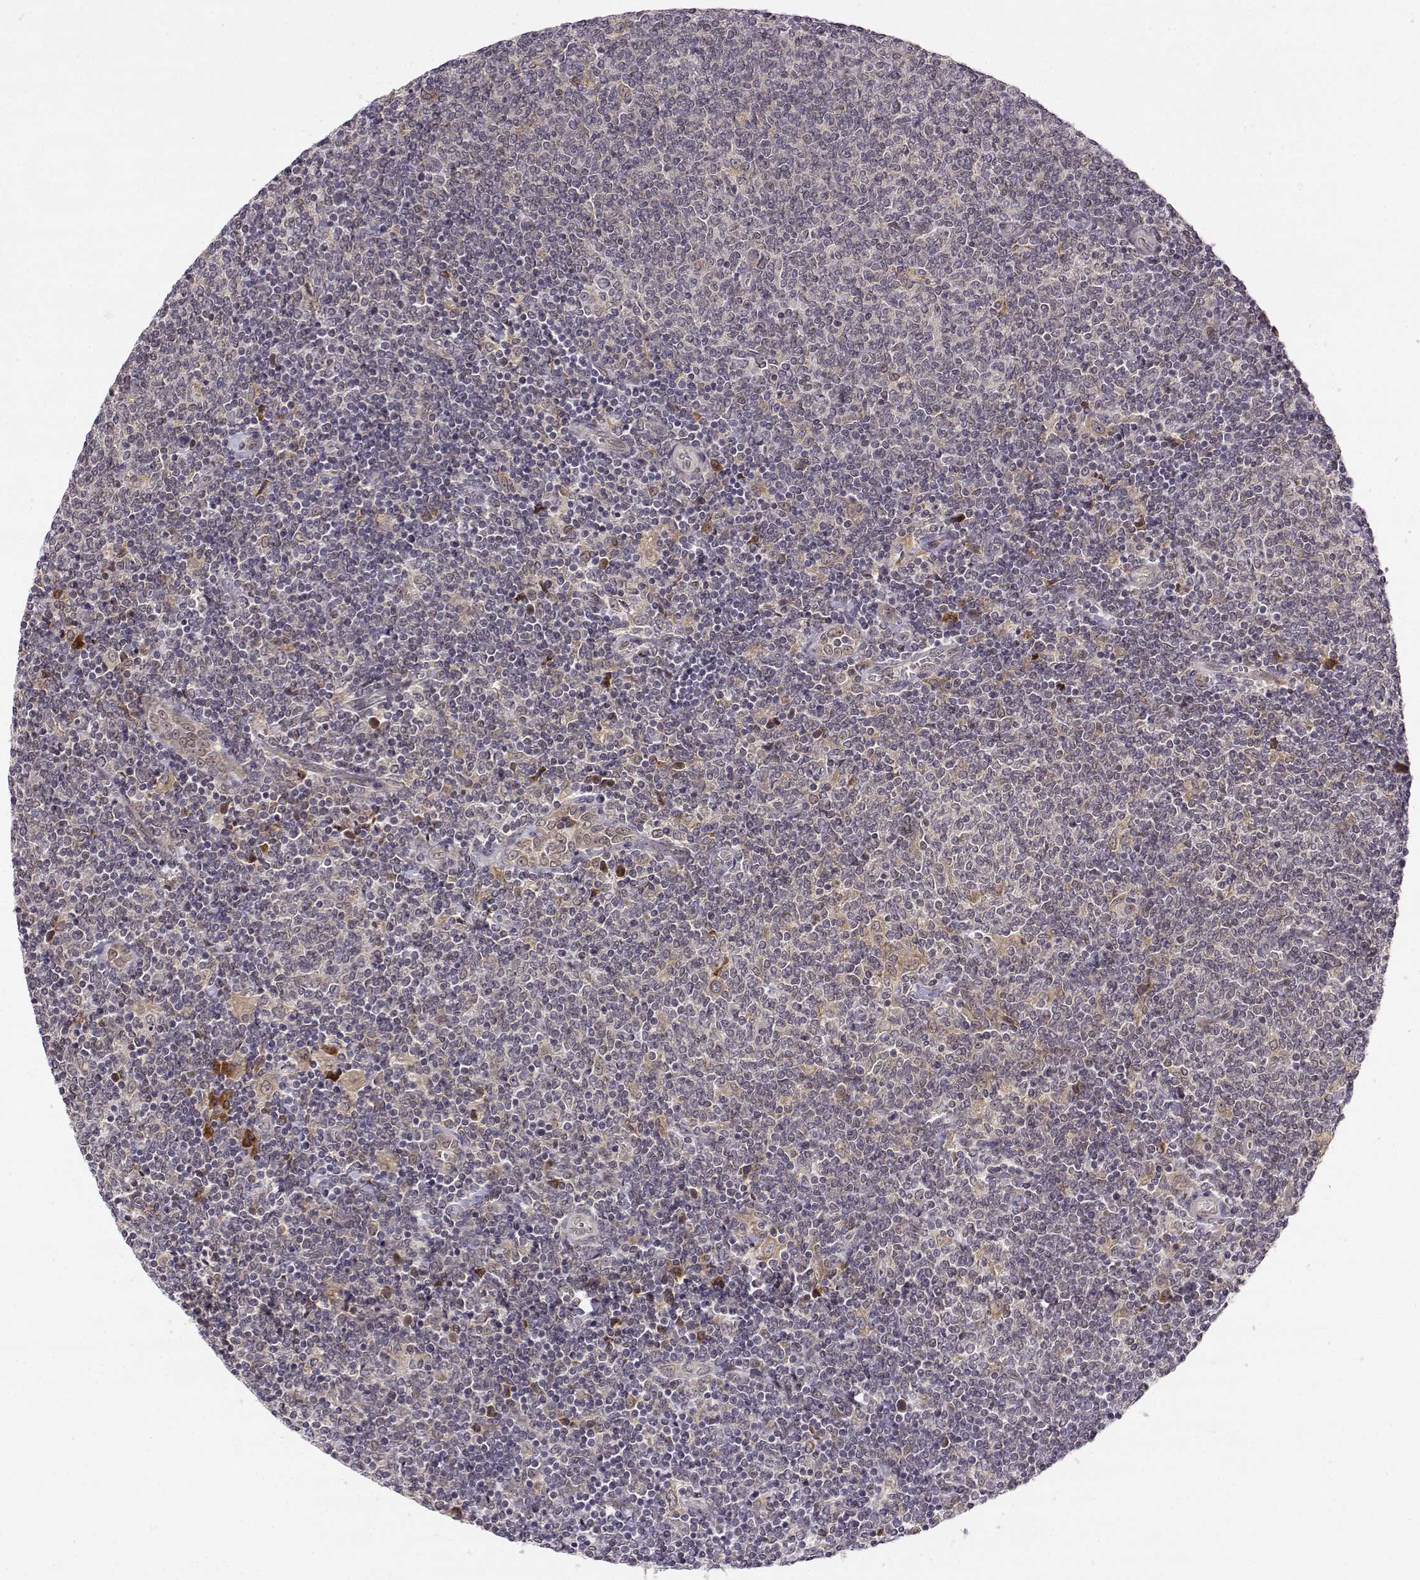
{"staining": {"intensity": "negative", "quantity": "none", "location": "none"}, "tissue": "lymphoma", "cell_type": "Tumor cells", "image_type": "cancer", "snomed": [{"axis": "morphology", "description": "Malignant lymphoma, non-Hodgkin's type, Low grade"}, {"axis": "topography", "description": "Lymph node"}], "caption": "This is an immunohistochemistry (IHC) photomicrograph of human lymphoma. There is no positivity in tumor cells.", "gene": "ERGIC2", "patient": {"sex": "male", "age": 52}}